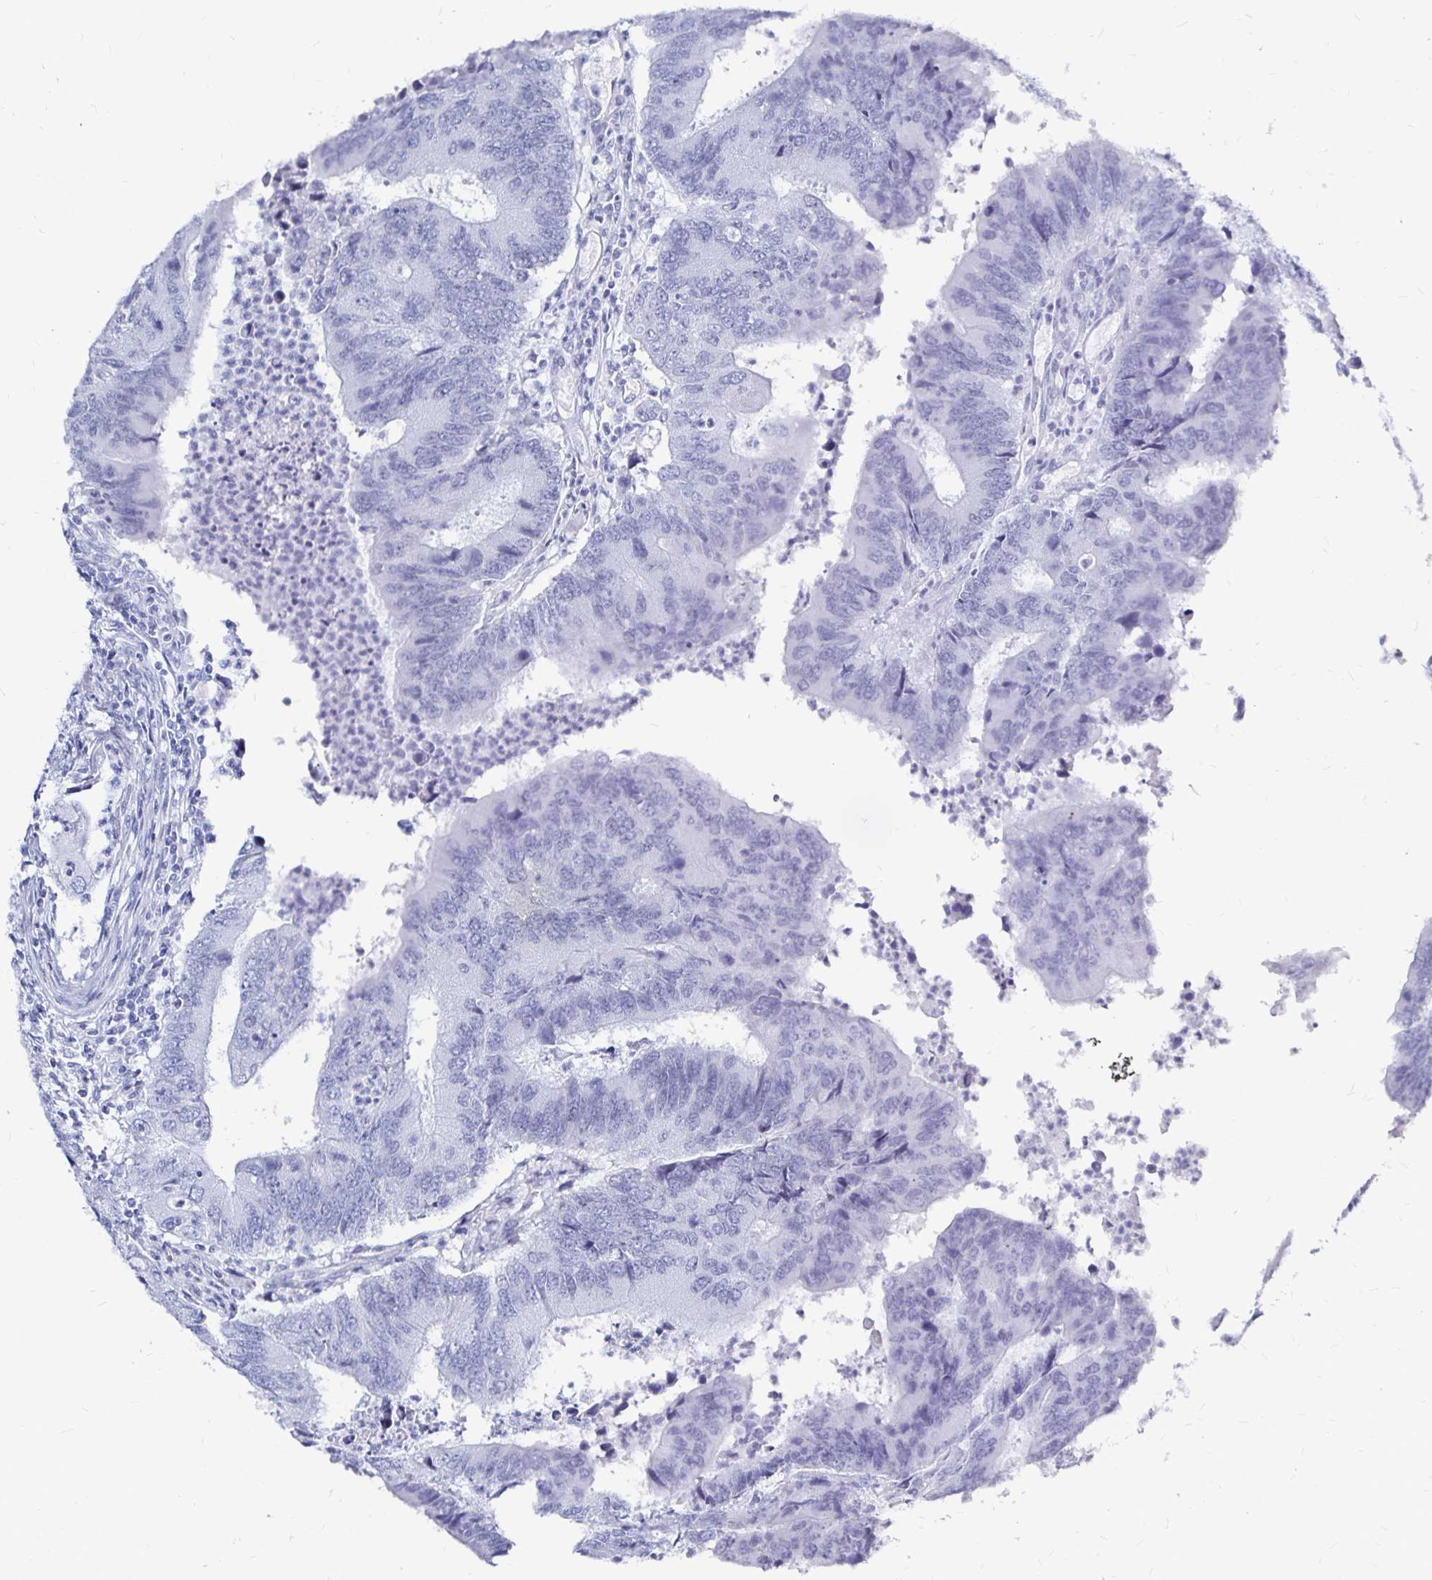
{"staining": {"intensity": "negative", "quantity": "none", "location": "none"}, "tissue": "colorectal cancer", "cell_type": "Tumor cells", "image_type": "cancer", "snomed": [{"axis": "morphology", "description": "Adenocarcinoma, NOS"}, {"axis": "topography", "description": "Colon"}], "caption": "This is a histopathology image of IHC staining of adenocarcinoma (colorectal), which shows no positivity in tumor cells.", "gene": "LUZP4", "patient": {"sex": "female", "age": 67}}